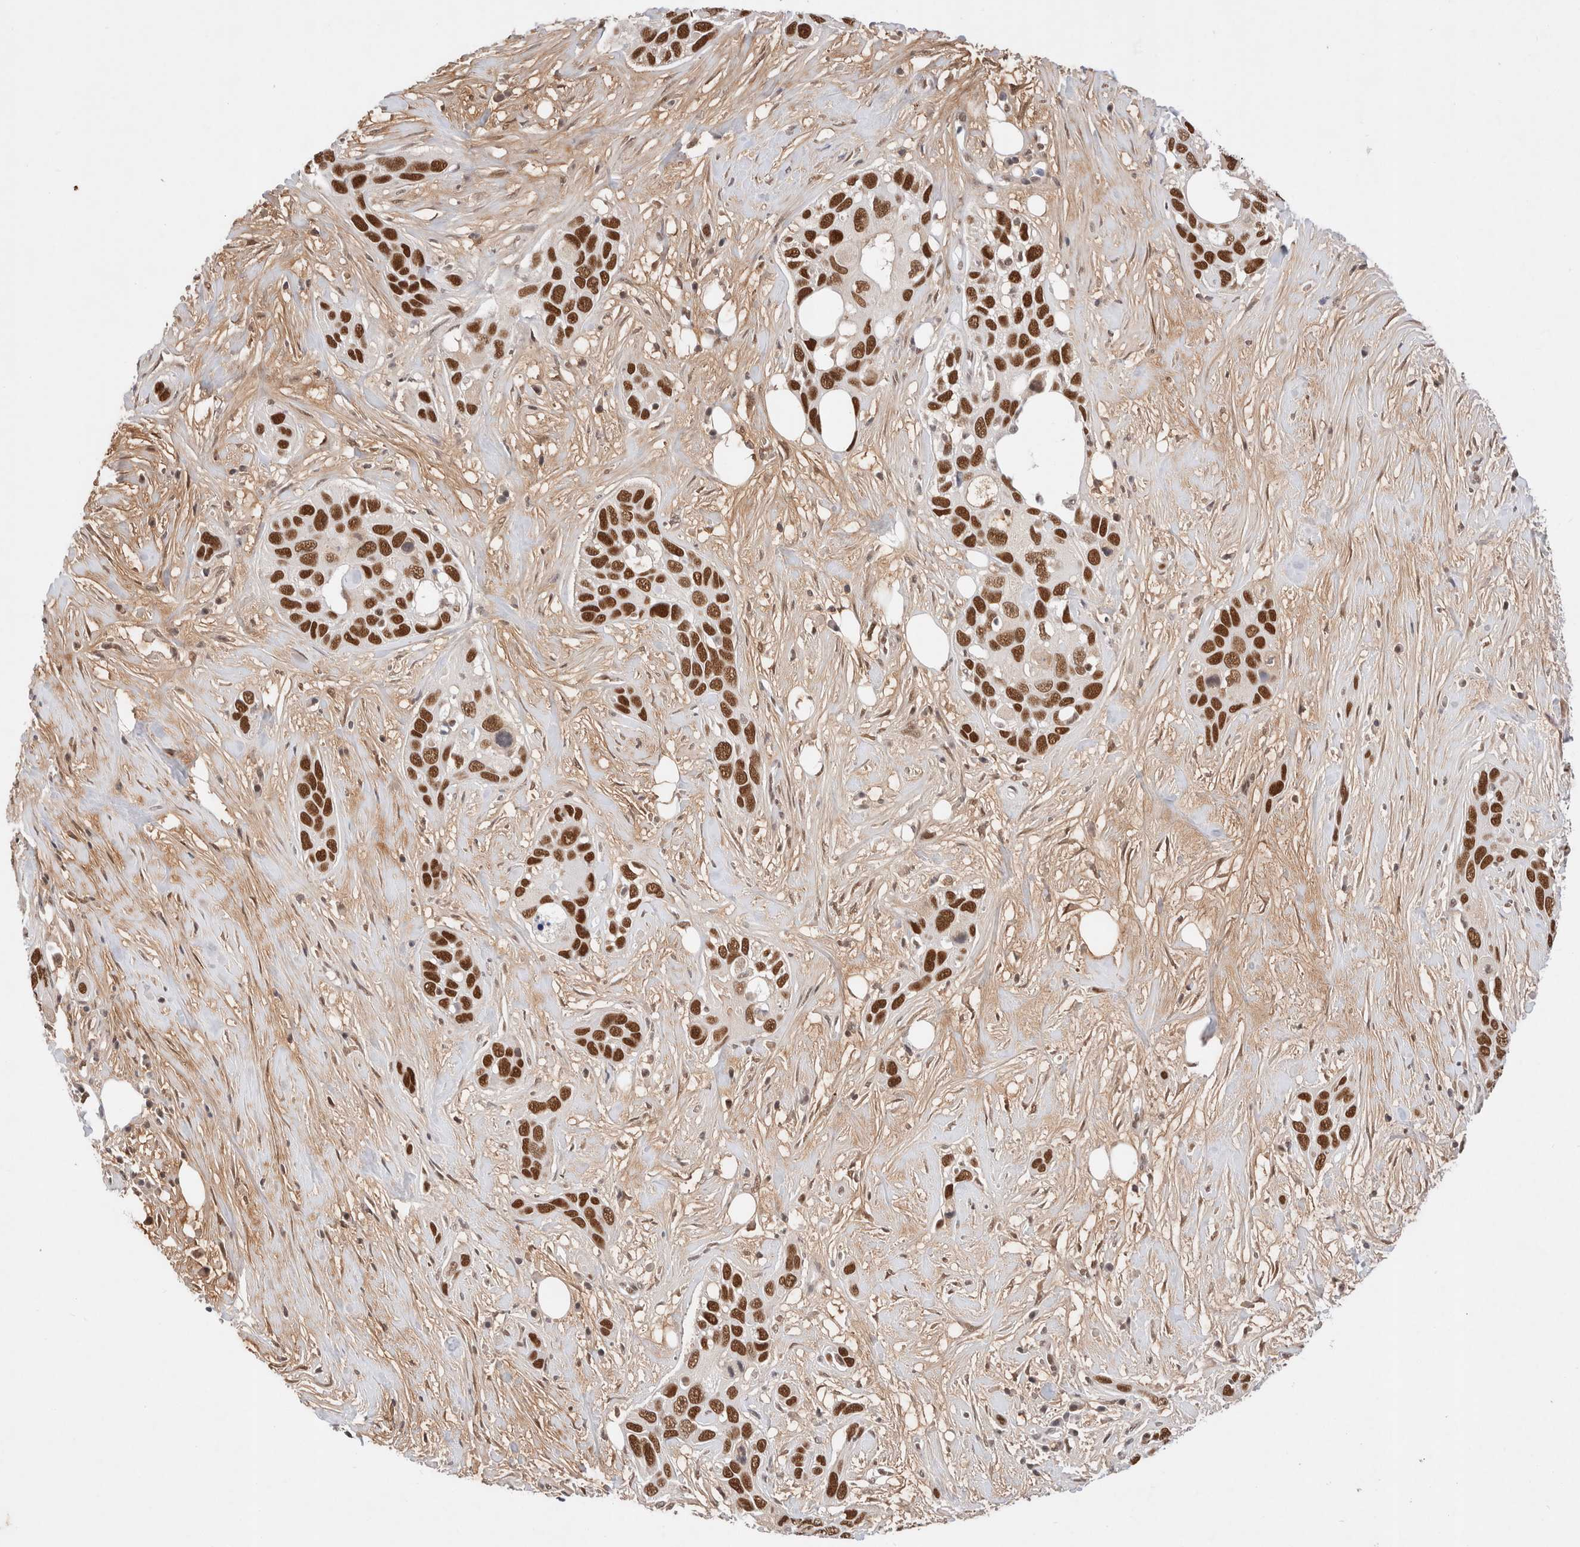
{"staining": {"intensity": "strong", "quantity": ">75%", "location": "nuclear"}, "tissue": "pancreatic cancer", "cell_type": "Tumor cells", "image_type": "cancer", "snomed": [{"axis": "morphology", "description": "Adenocarcinoma, NOS"}, {"axis": "topography", "description": "Pancreas"}], "caption": "Pancreatic cancer stained with immunohistochemistry (IHC) demonstrates strong nuclear expression in approximately >75% of tumor cells.", "gene": "GTF2I", "patient": {"sex": "female", "age": 60}}